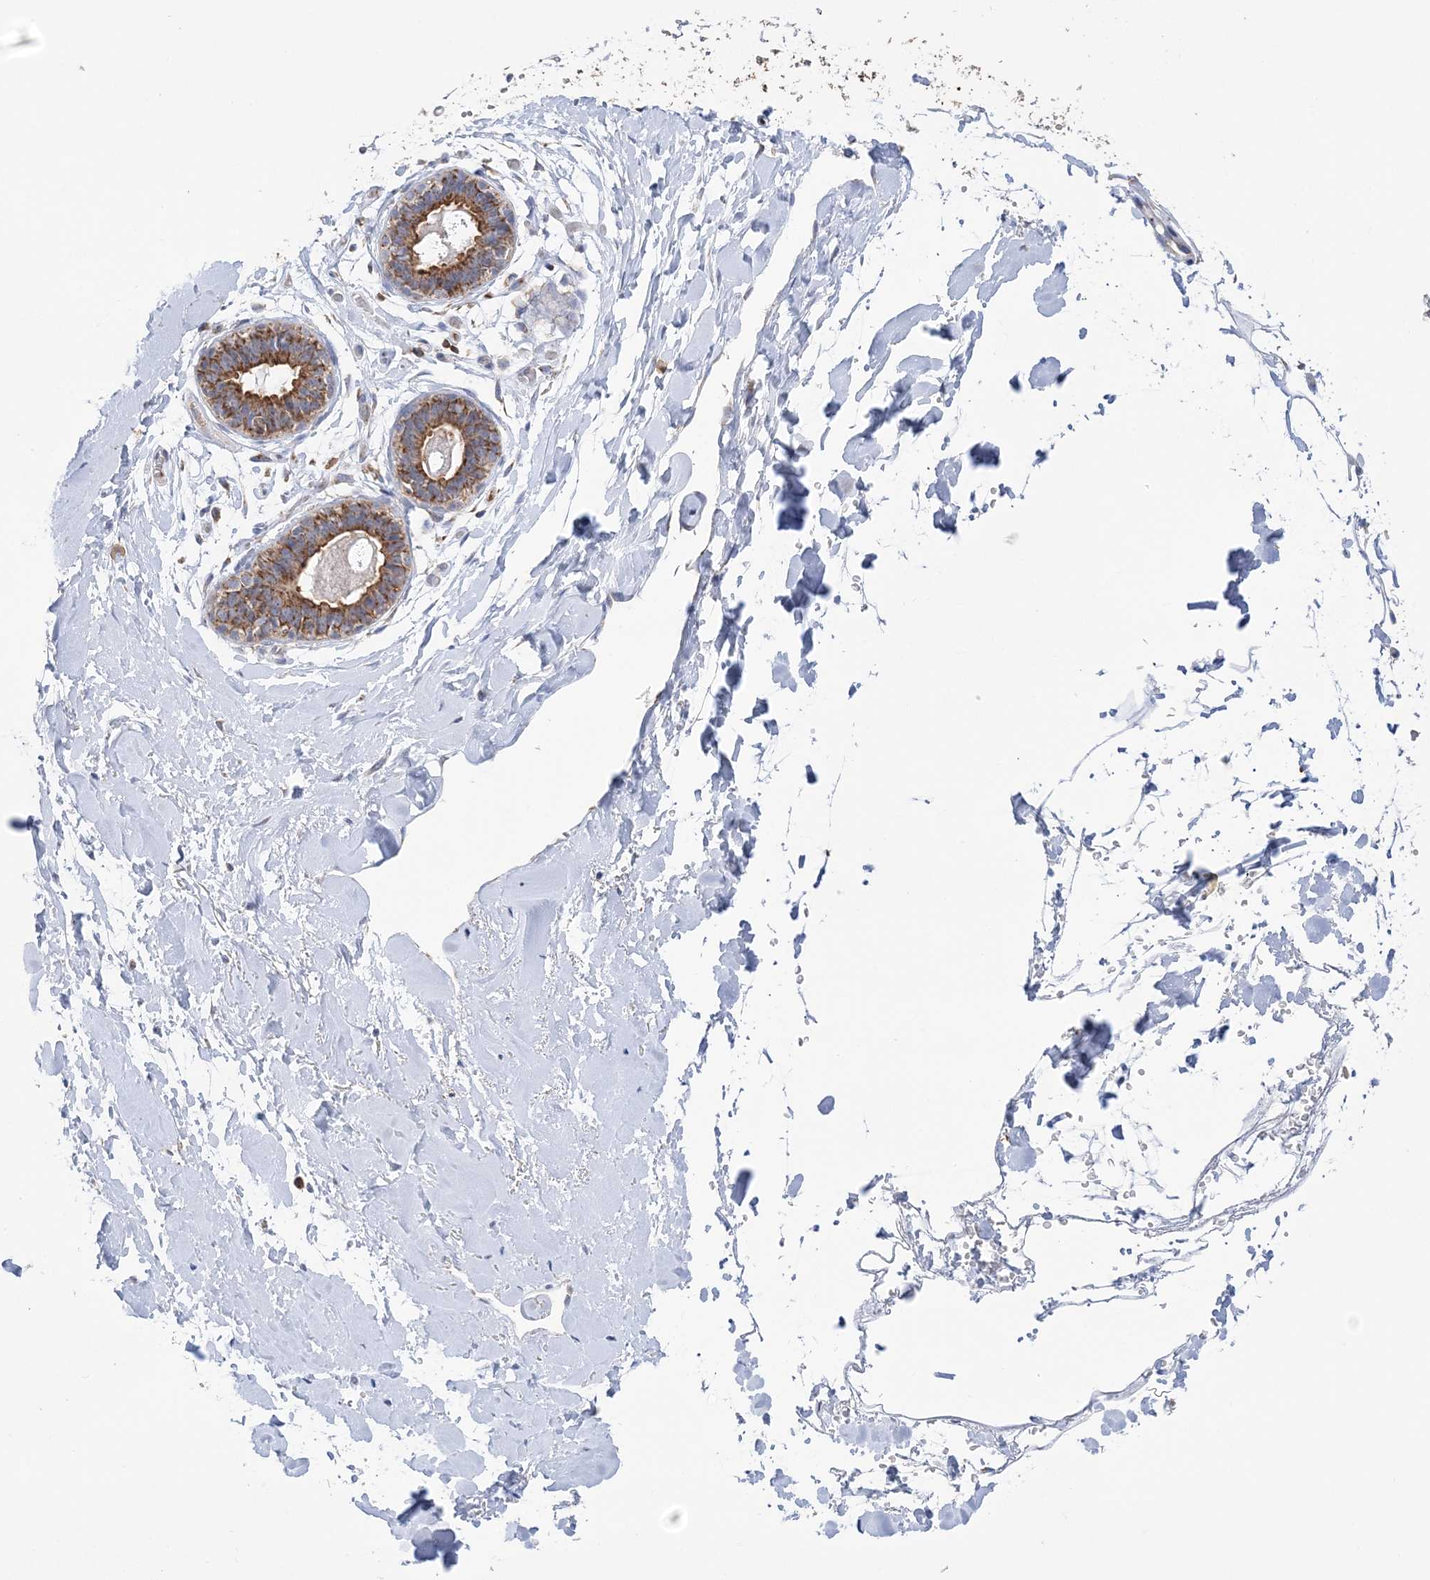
{"staining": {"intensity": "negative", "quantity": "none", "location": "none"}, "tissue": "adipose tissue", "cell_type": "Adipocytes", "image_type": "normal", "snomed": [{"axis": "morphology", "description": "Normal tissue, NOS"}, {"axis": "topography", "description": "Breast"}], "caption": "An IHC image of unremarkable adipose tissue is shown. There is no staining in adipocytes of adipose tissue. (IHC, brightfield microscopy, high magnification).", "gene": "TTC32", "patient": {"sex": "female", "age": 26}}